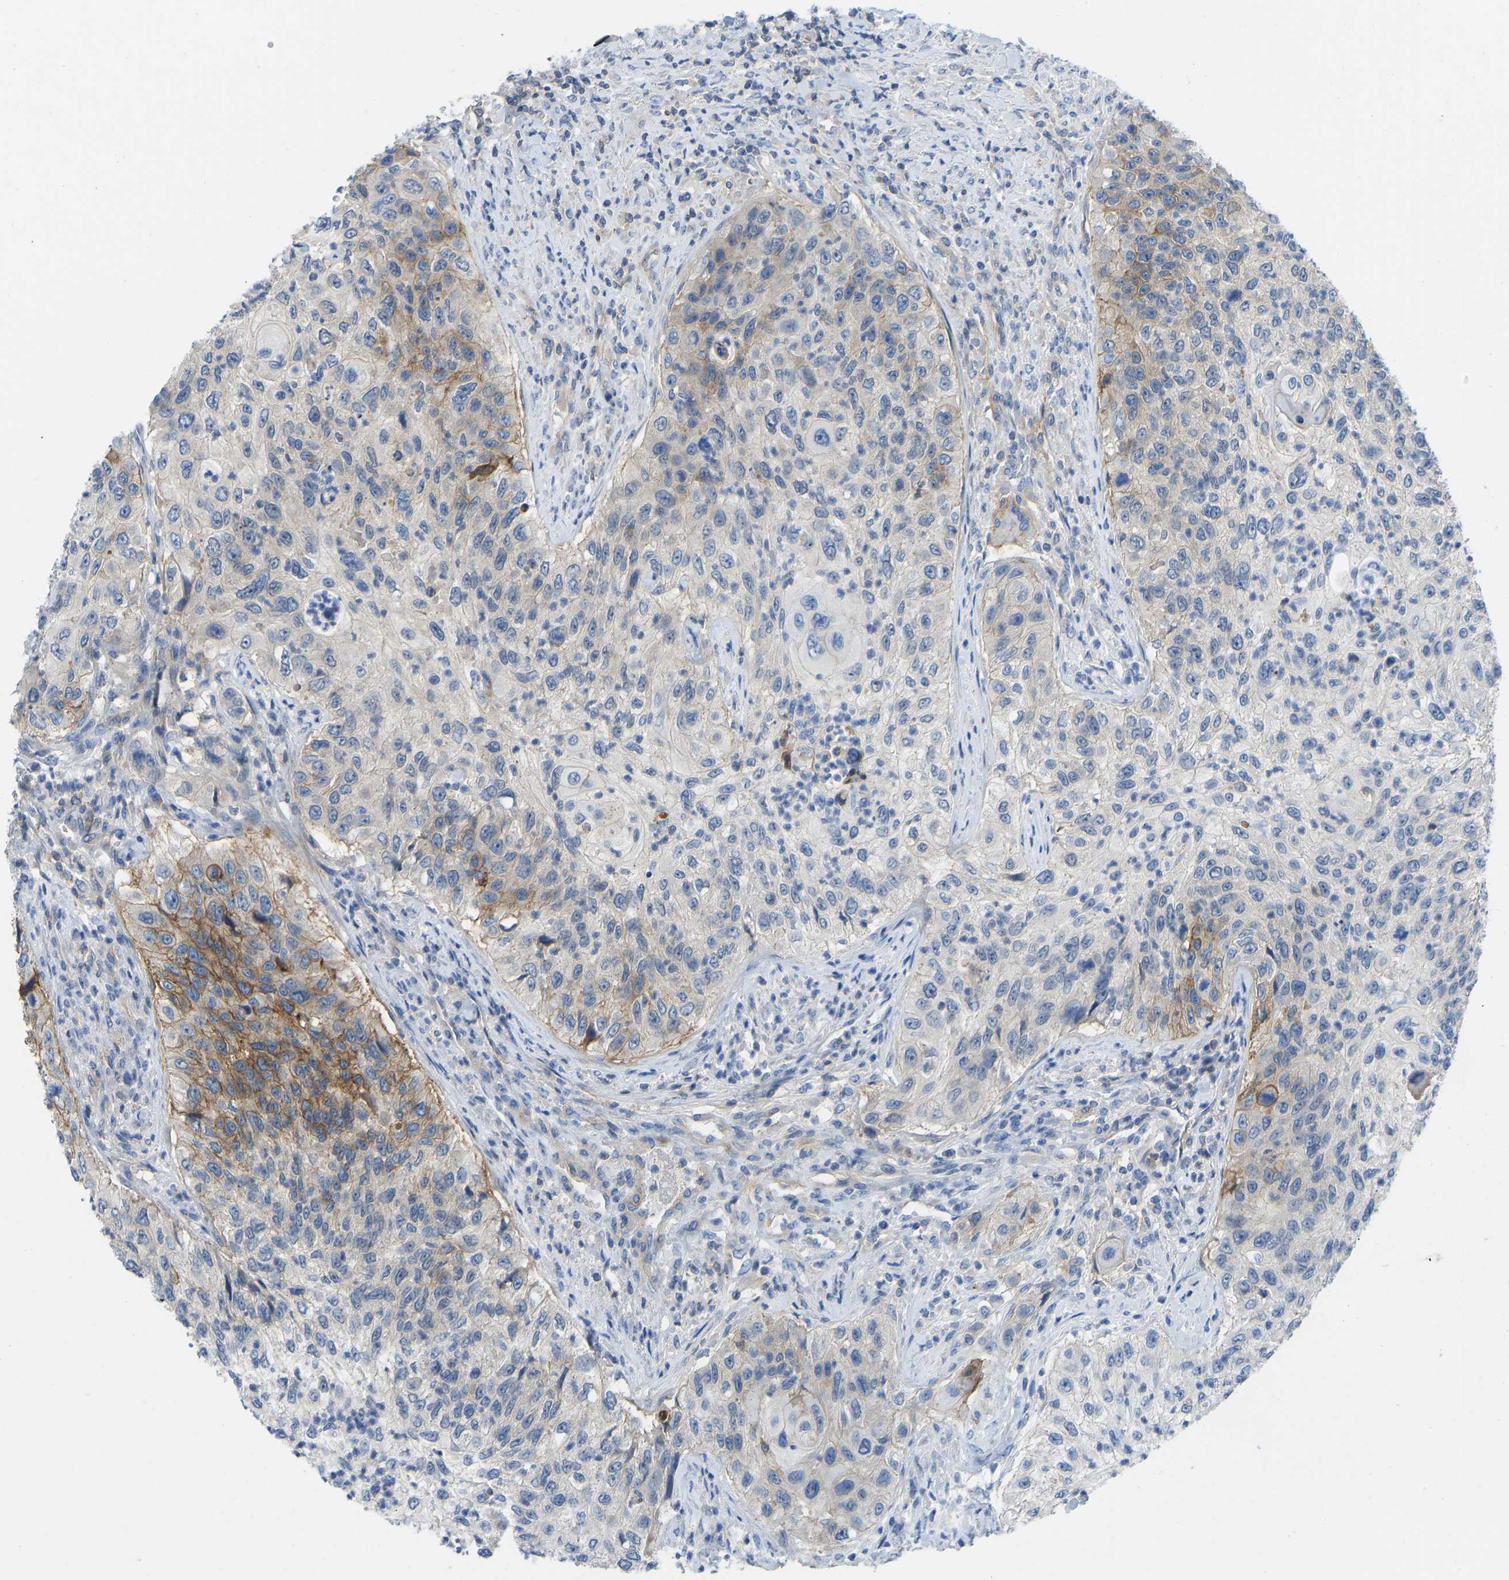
{"staining": {"intensity": "moderate", "quantity": "<25%", "location": "cytoplasmic/membranous"}, "tissue": "urothelial cancer", "cell_type": "Tumor cells", "image_type": "cancer", "snomed": [{"axis": "morphology", "description": "Urothelial carcinoma, High grade"}, {"axis": "topography", "description": "Urinary bladder"}], "caption": "An IHC photomicrograph of neoplastic tissue is shown. Protein staining in brown labels moderate cytoplasmic/membranous positivity in urothelial carcinoma (high-grade) within tumor cells. (DAB (3,3'-diaminobenzidine) = brown stain, brightfield microscopy at high magnification).", "gene": "NDRG3", "patient": {"sex": "female", "age": 60}}